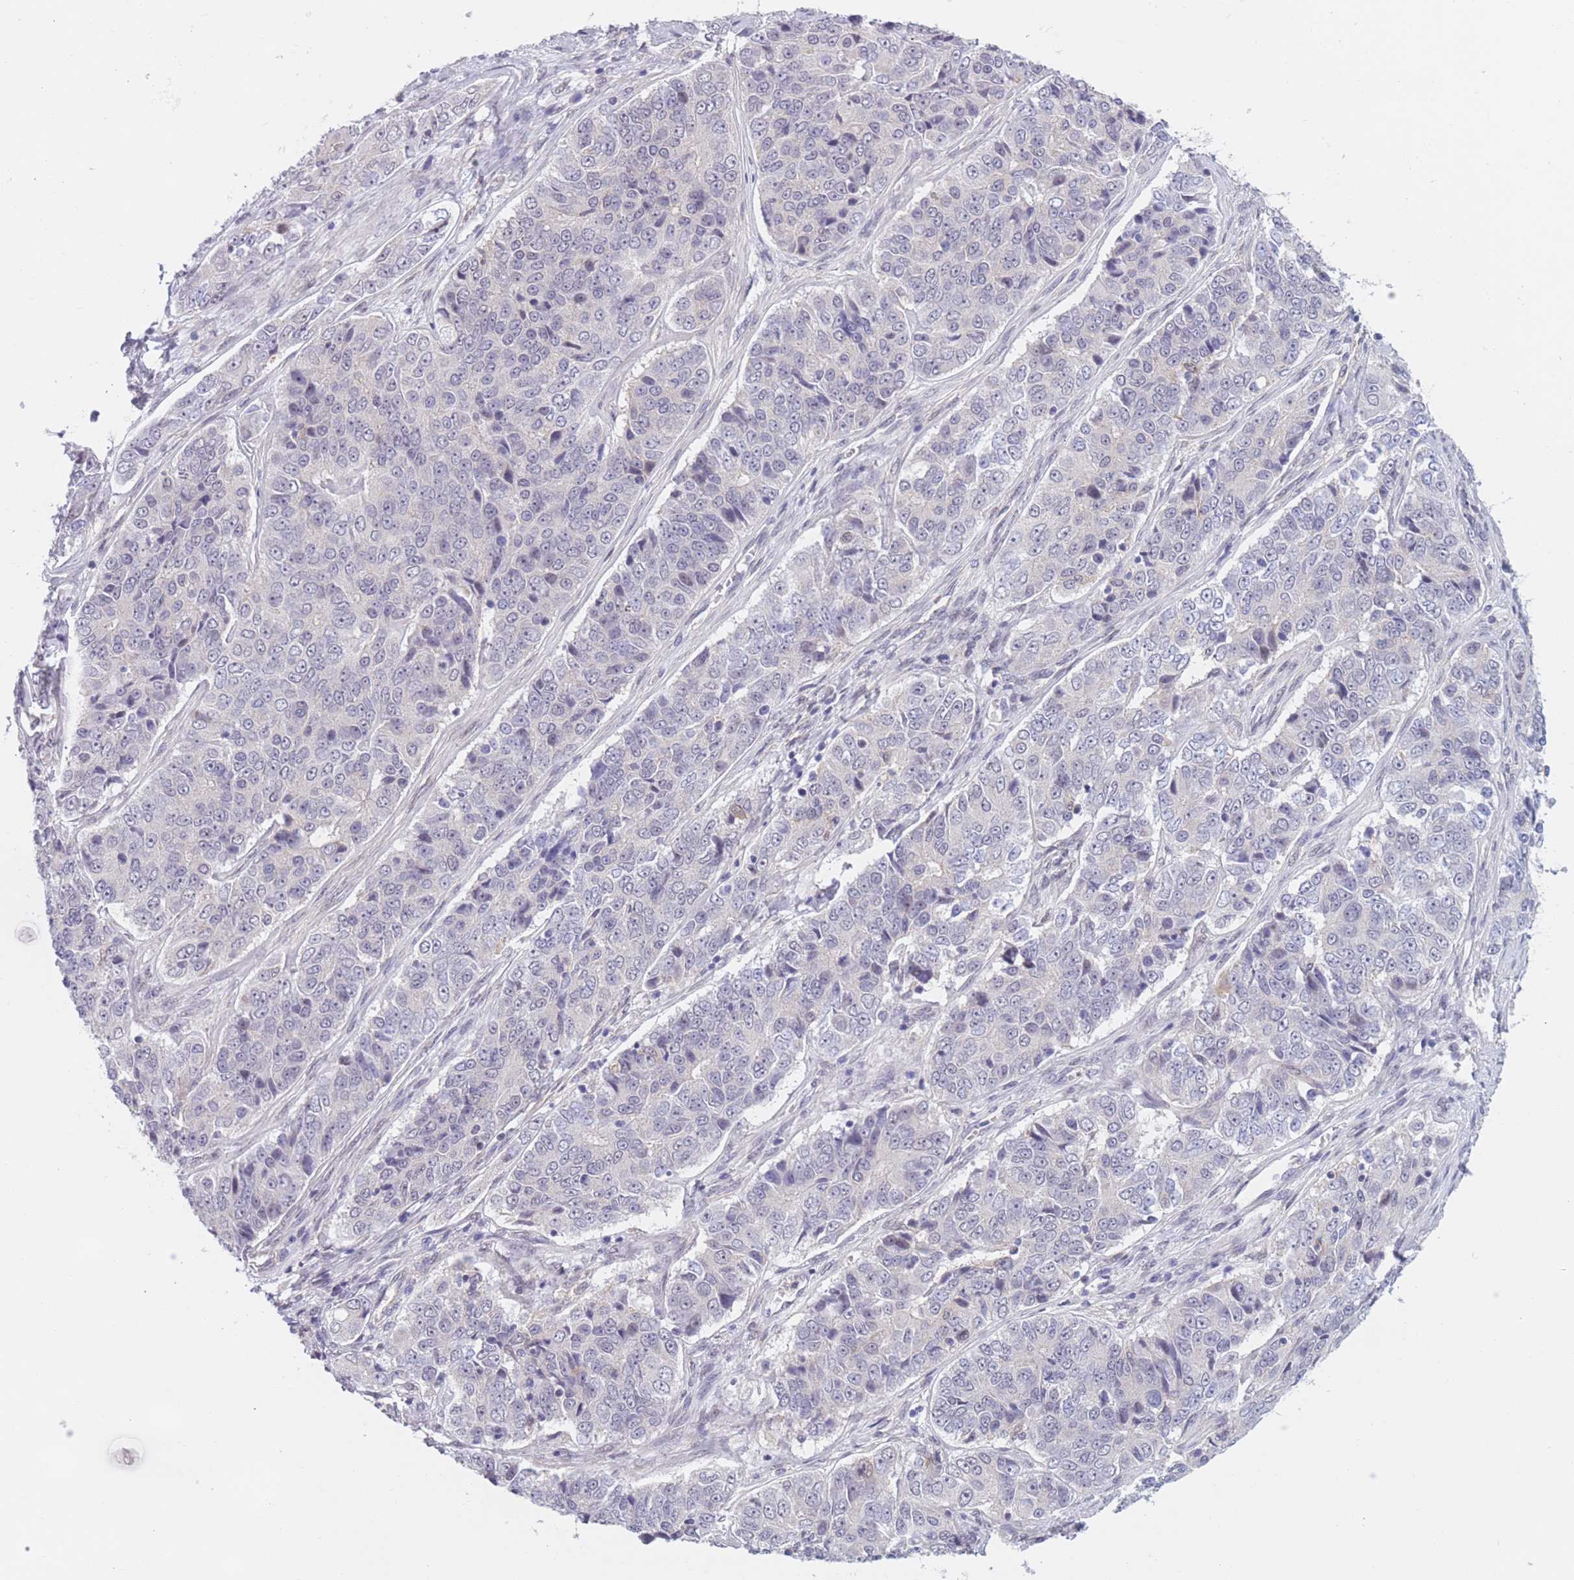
{"staining": {"intensity": "negative", "quantity": "none", "location": "none"}, "tissue": "ovarian cancer", "cell_type": "Tumor cells", "image_type": "cancer", "snomed": [{"axis": "morphology", "description": "Carcinoma, endometroid"}, {"axis": "topography", "description": "Ovary"}], "caption": "Immunohistochemistry (IHC) of endometroid carcinoma (ovarian) reveals no staining in tumor cells.", "gene": "PODXL", "patient": {"sex": "female", "age": 51}}